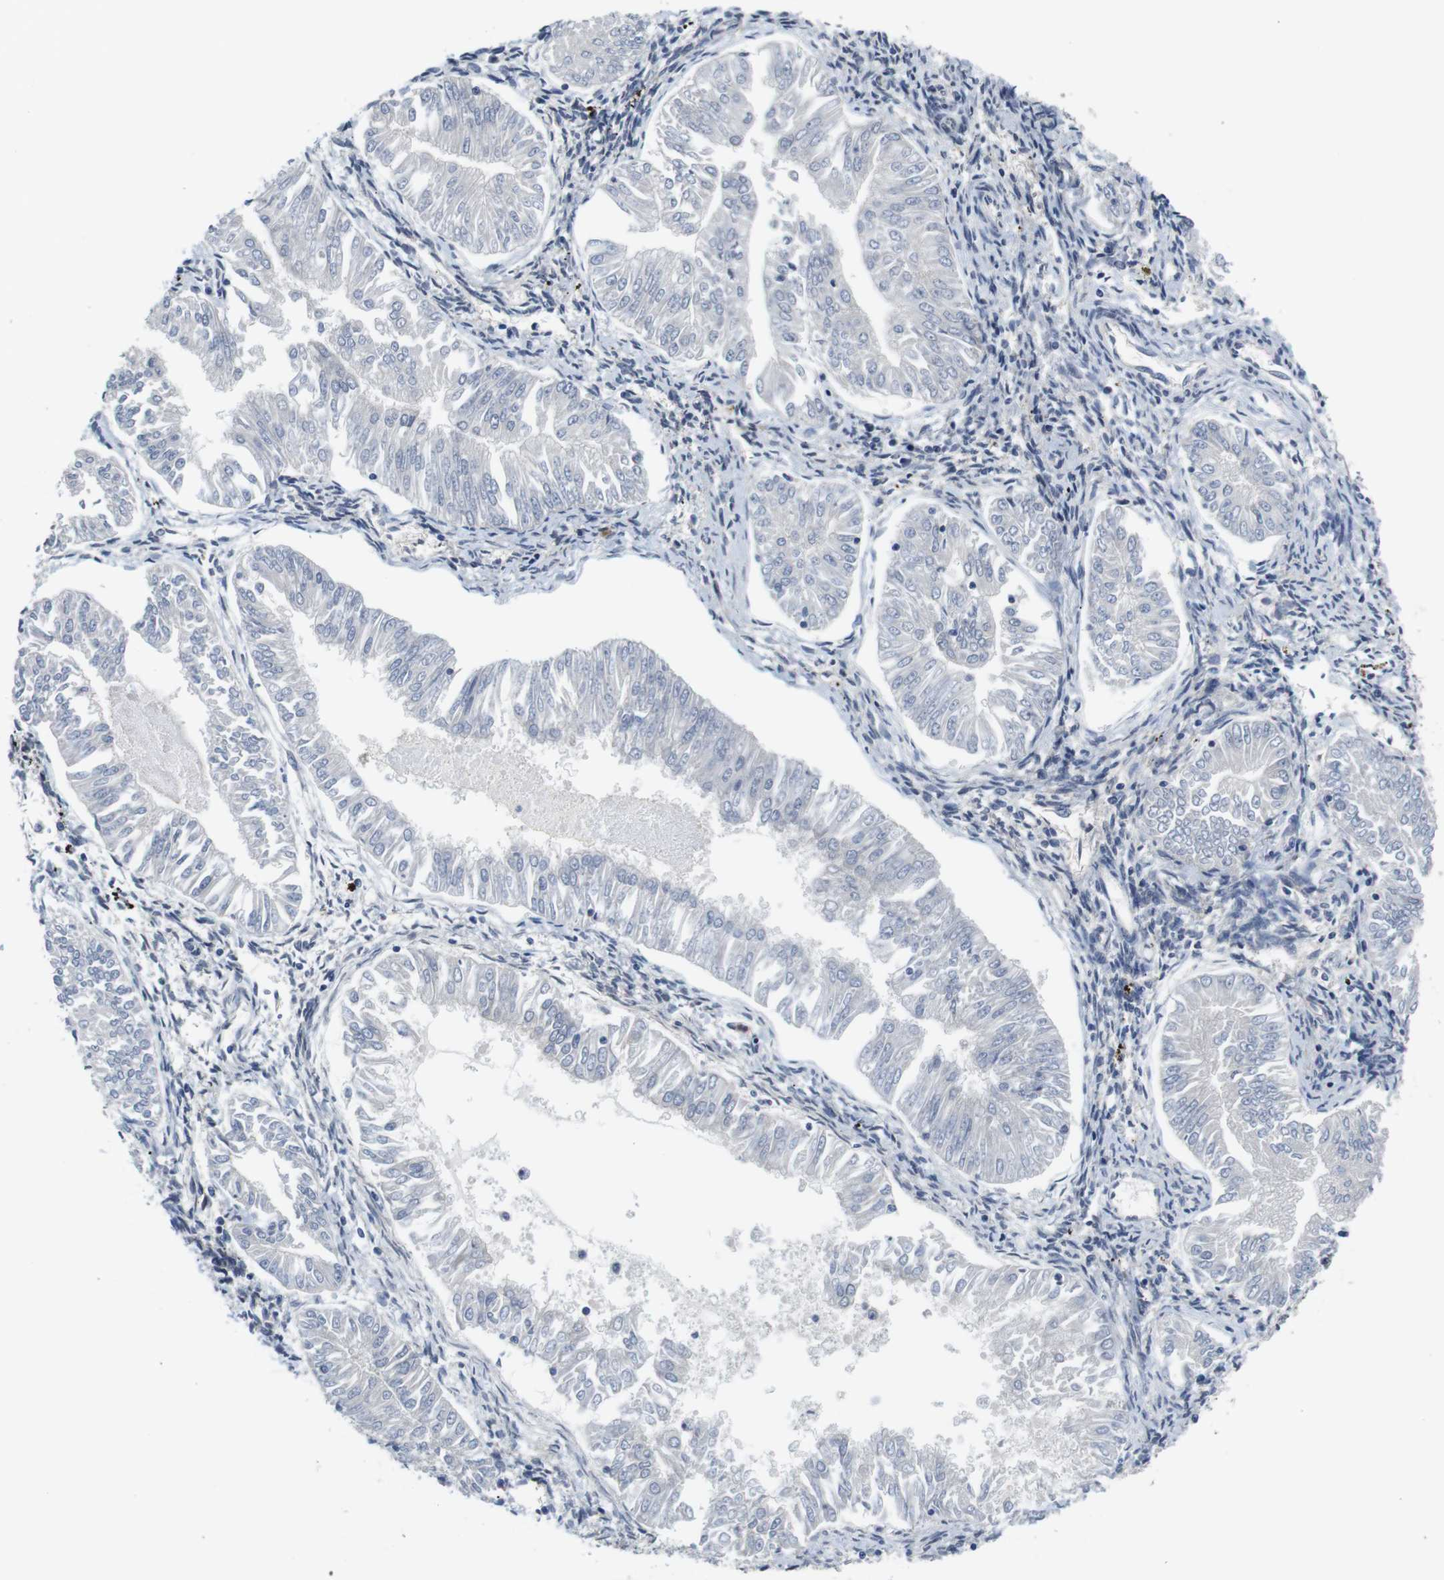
{"staining": {"intensity": "negative", "quantity": "none", "location": "none"}, "tissue": "endometrial cancer", "cell_type": "Tumor cells", "image_type": "cancer", "snomed": [{"axis": "morphology", "description": "Adenocarcinoma, NOS"}, {"axis": "topography", "description": "Endometrium"}], "caption": "Adenocarcinoma (endometrial) was stained to show a protein in brown. There is no significant positivity in tumor cells. (Stains: DAB (3,3'-diaminobenzidine) immunohistochemistry with hematoxylin counter stain, Microscopy: brightfield microscopy at high magnification).", "gene": "FADD", "patient": {"sex": "female", "age": 53}}